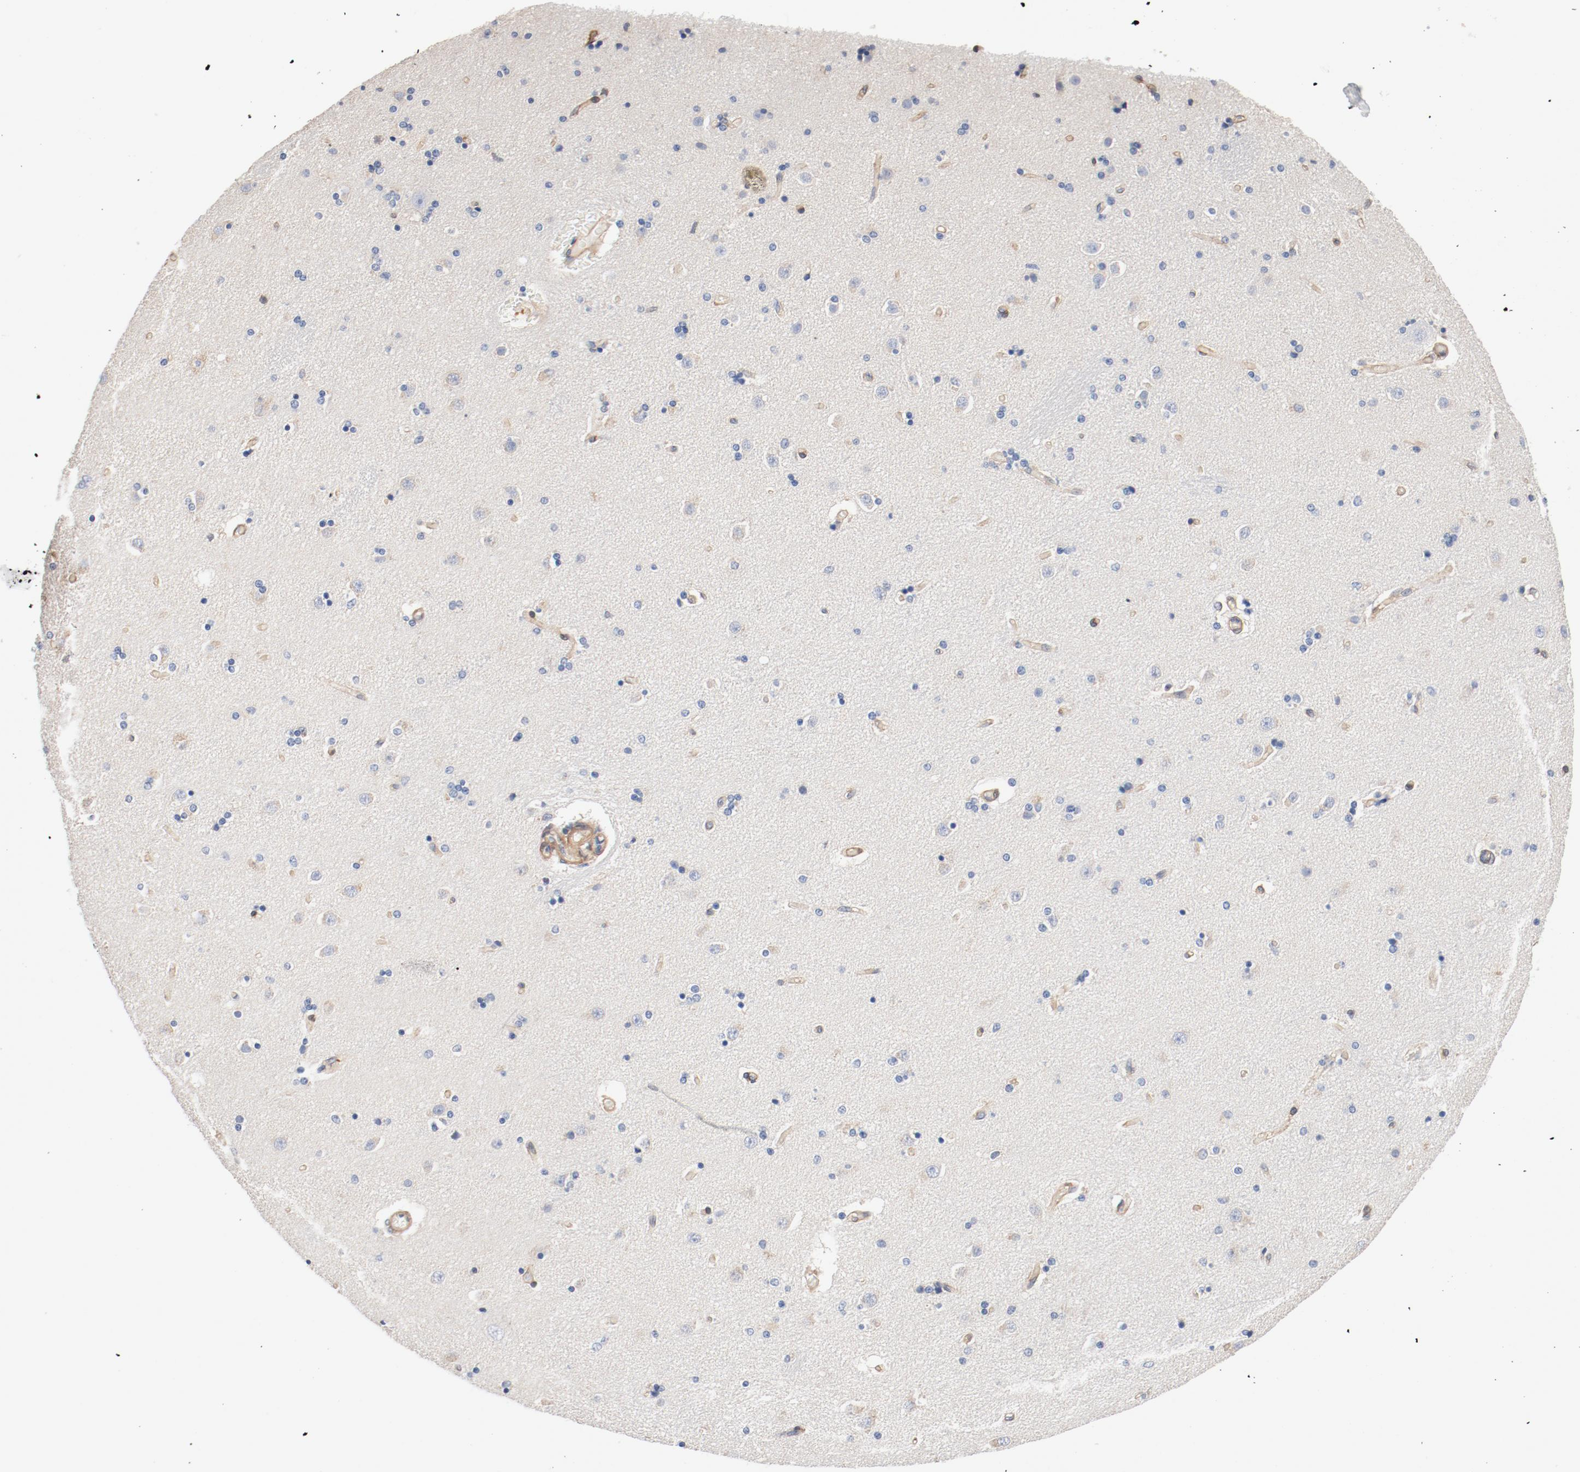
{"staining": {"intensity": "negative", "quantity": "none", "location": "none"}, "tissue": "caudate", "cell_type": "Glial cells", "image_type": "normal", "snomed": [{"axis": "morphology", "description": "Normal tissue, NOS"}, {"axis": "topography", "description": "Lateral ventricle wall"}], "caption": "An immunohistochemistry image of benign caudate is shown. There is no staining in glial cells of caudate. The staining was performed using DAB to visualize the protein expression in brown, while the nuclei were stained in blue with hematoxylin (Magnification: 20x).", "gene": "ILK", "patient": {"sex": "female", "age": 54}}